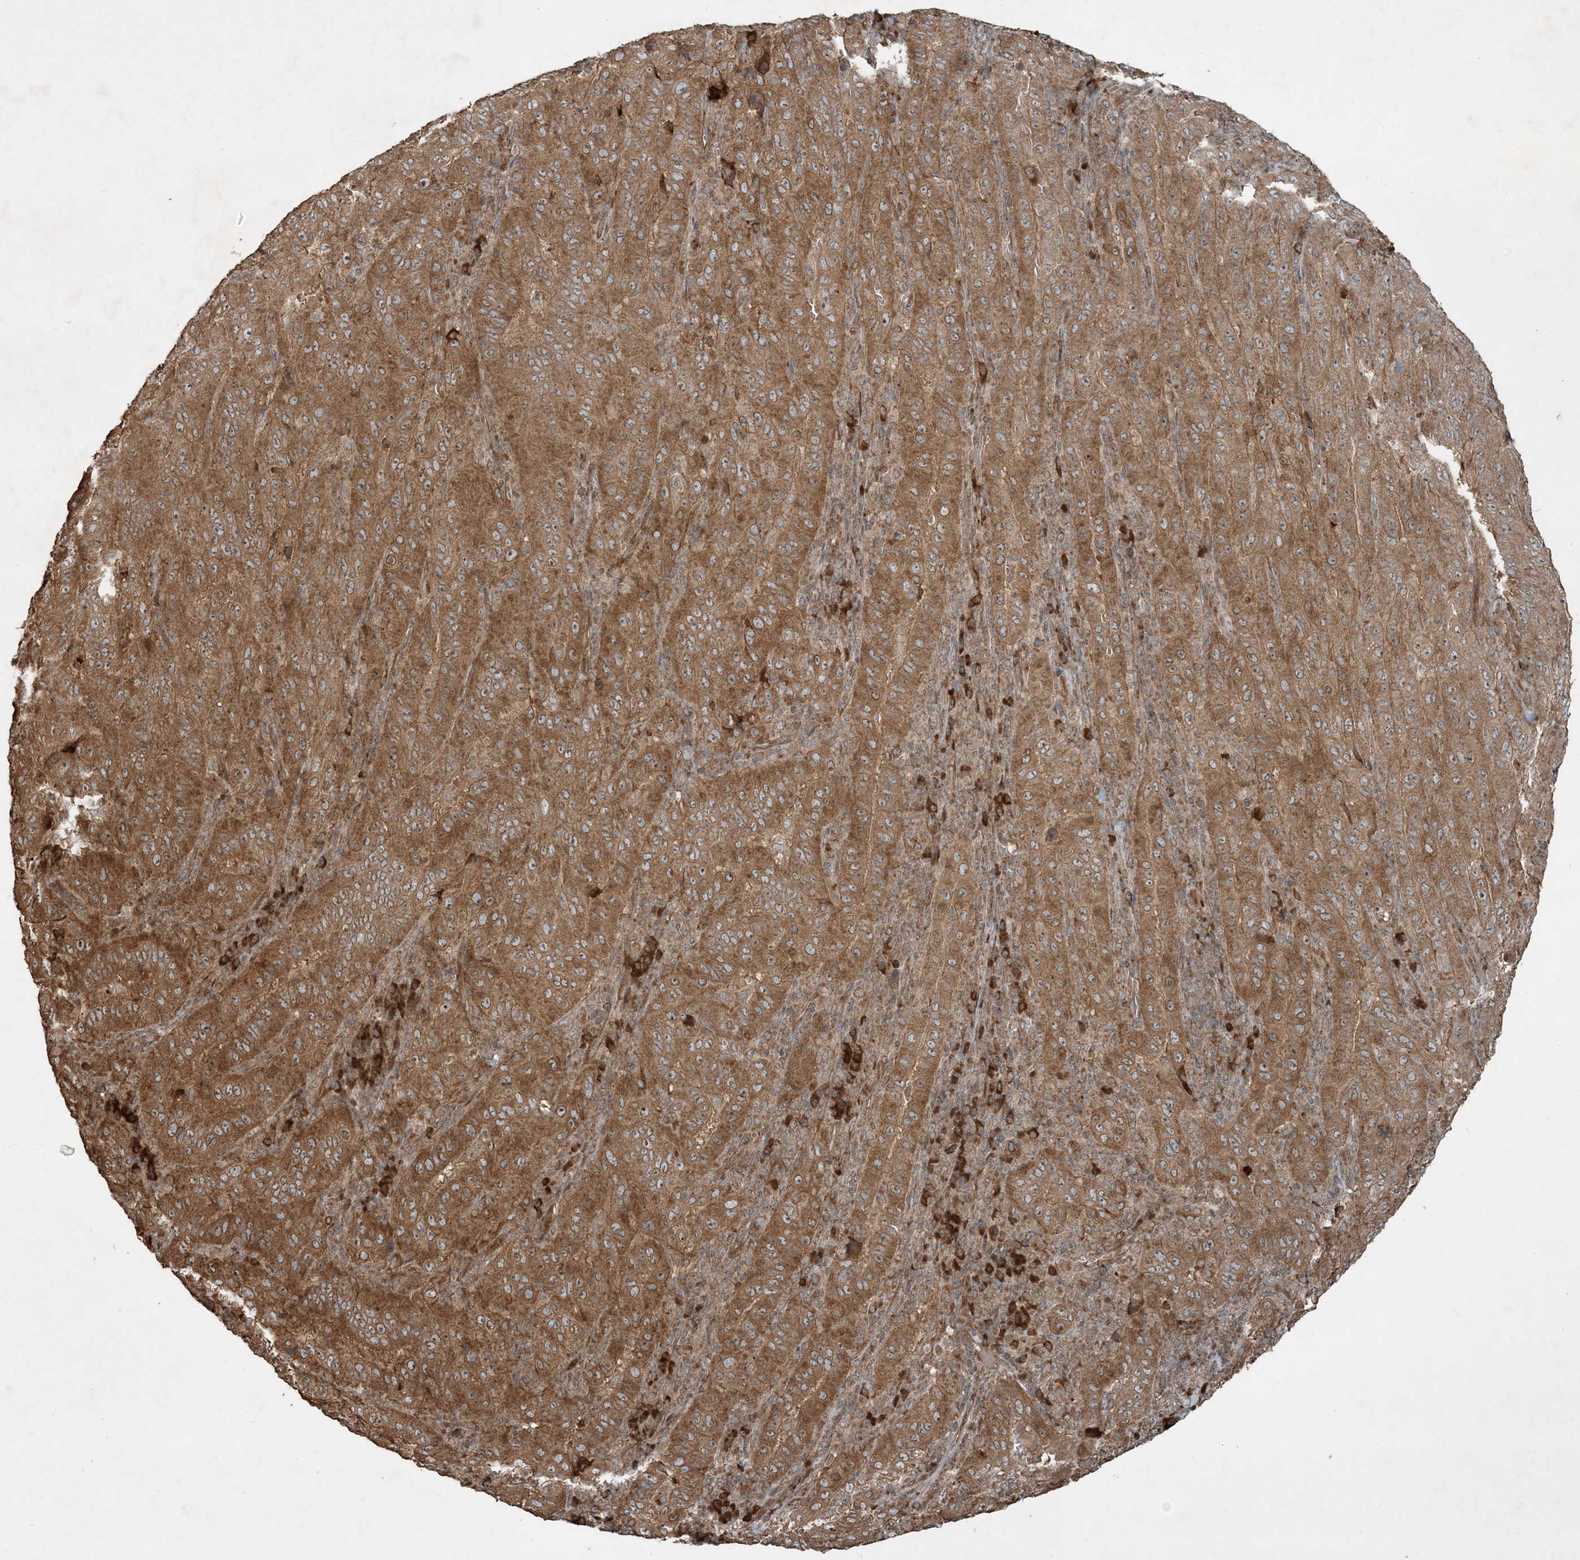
{"staining": {"intensity": "moderate", "quantity": ">75%", "location": "cytoplasmic/membranous"}, "tissue": "pancreatic cancer", "cell_type": "Tumor cells", "image_type": "cancer", "snomed": [{"axis": "morphology", "description": "Adenocarcinoma, NOS"}, {"axis": "topography", "description": "Pancreas"}], "caption": "Moderate cytoplasmic/membranous protein expression is present in about >75% of tumor cells in pancreatic cancer (adenocarcinoma).", "gene": "COMMD8", "patient": {"sex": "male", "age": 63}}